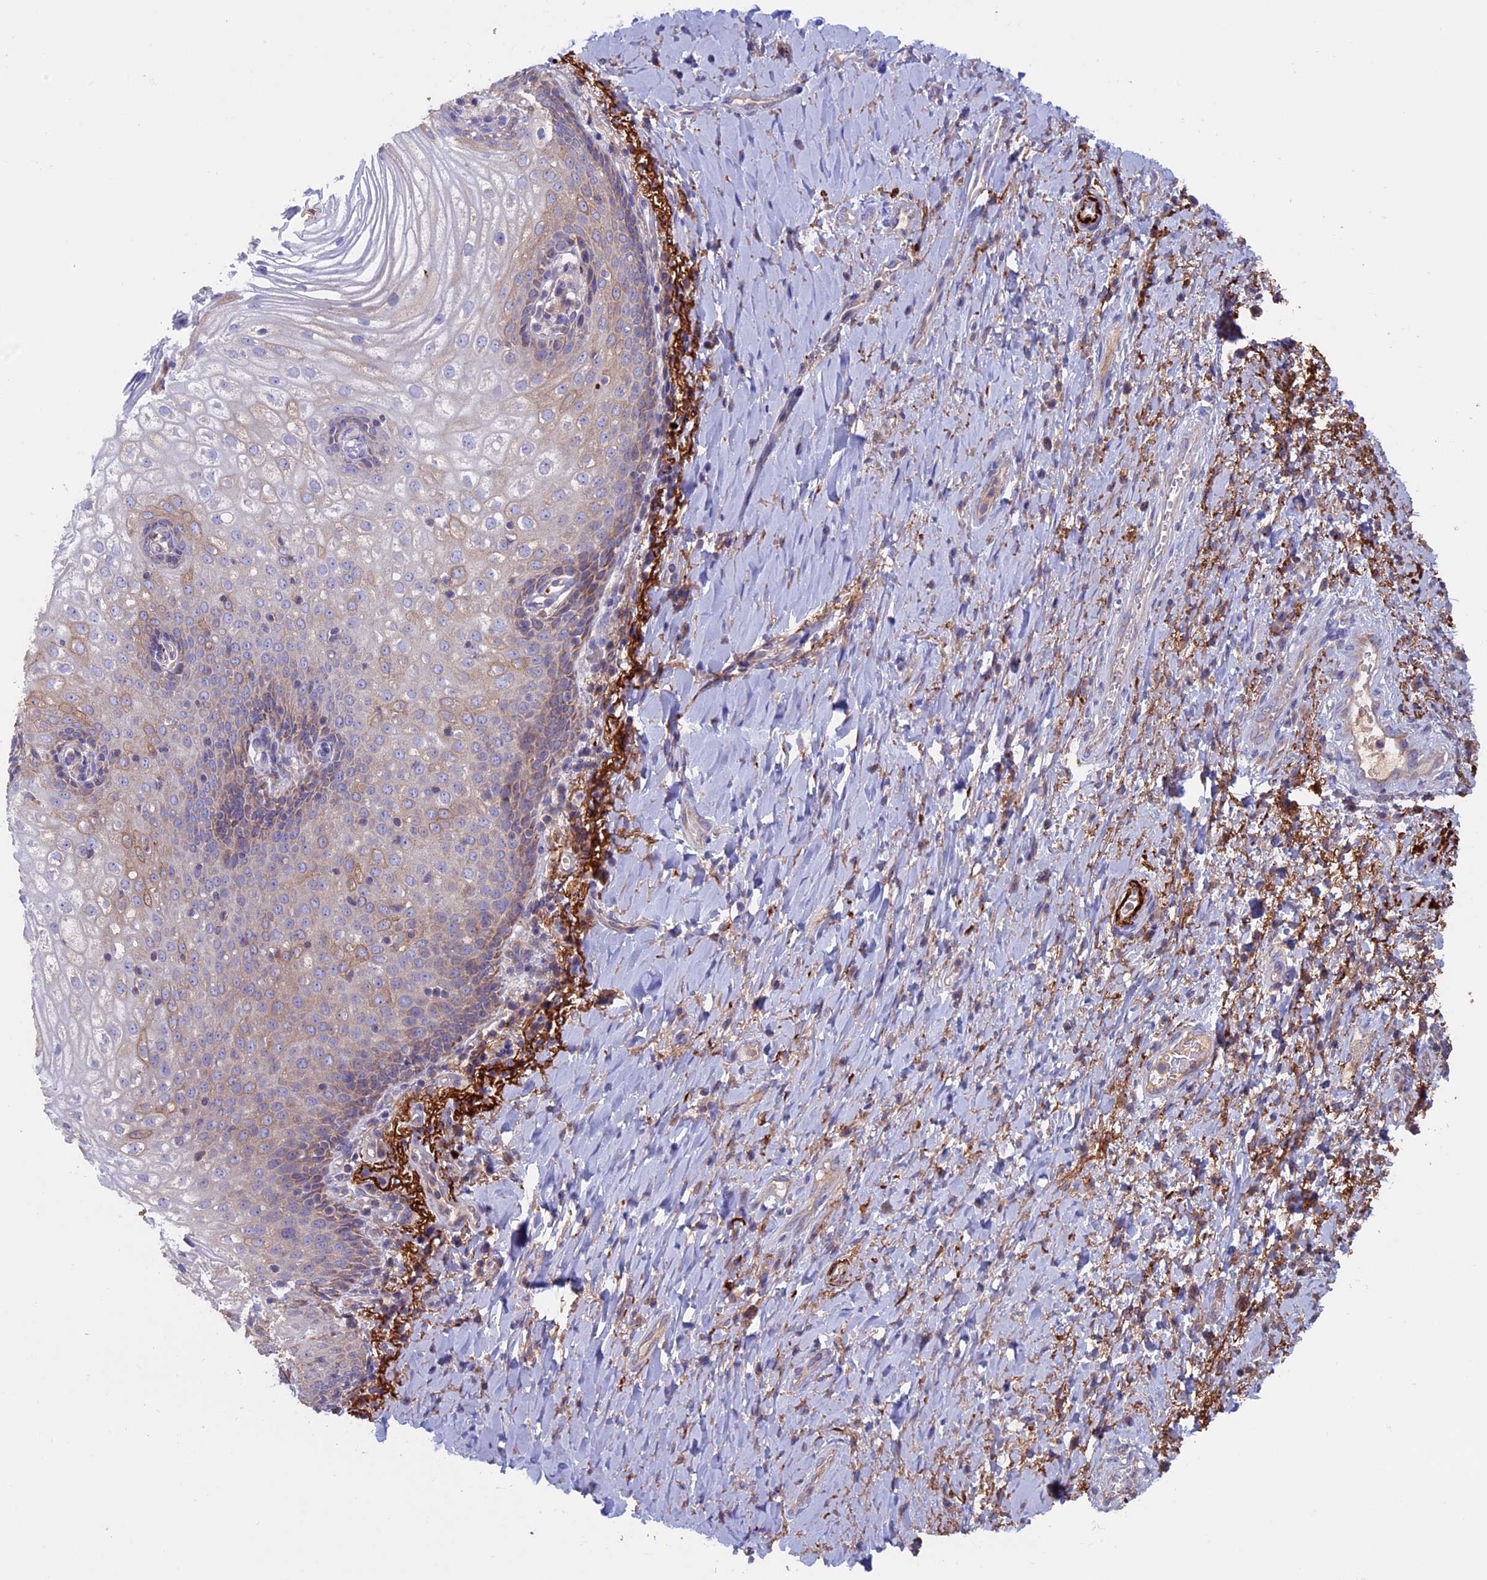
{"staining": {"intensity": "moderate", "quantity": "25%-75%", "location": "cytoplasmic/membranous"}, "tissue": "vagina", "cell_type": "Squamous epithelial cells", "image_type": "normal", "snomed": [{"axis": "morphology", "description": "Normal tissue, NOS"}, {"axis": "topography", "description": "Vagina"}], "caption": "A brown stain labels moderate cytoplasmic/membranous staining of a protein in squamous epithelial cells of benign human vagina. The protein is stained brown, and the nuclei are stained in blue (DAB IHC with brightfield microscopy, high magnification).", "gene": "PTPN9", "patient": {"sex": "female", "age": 60}}